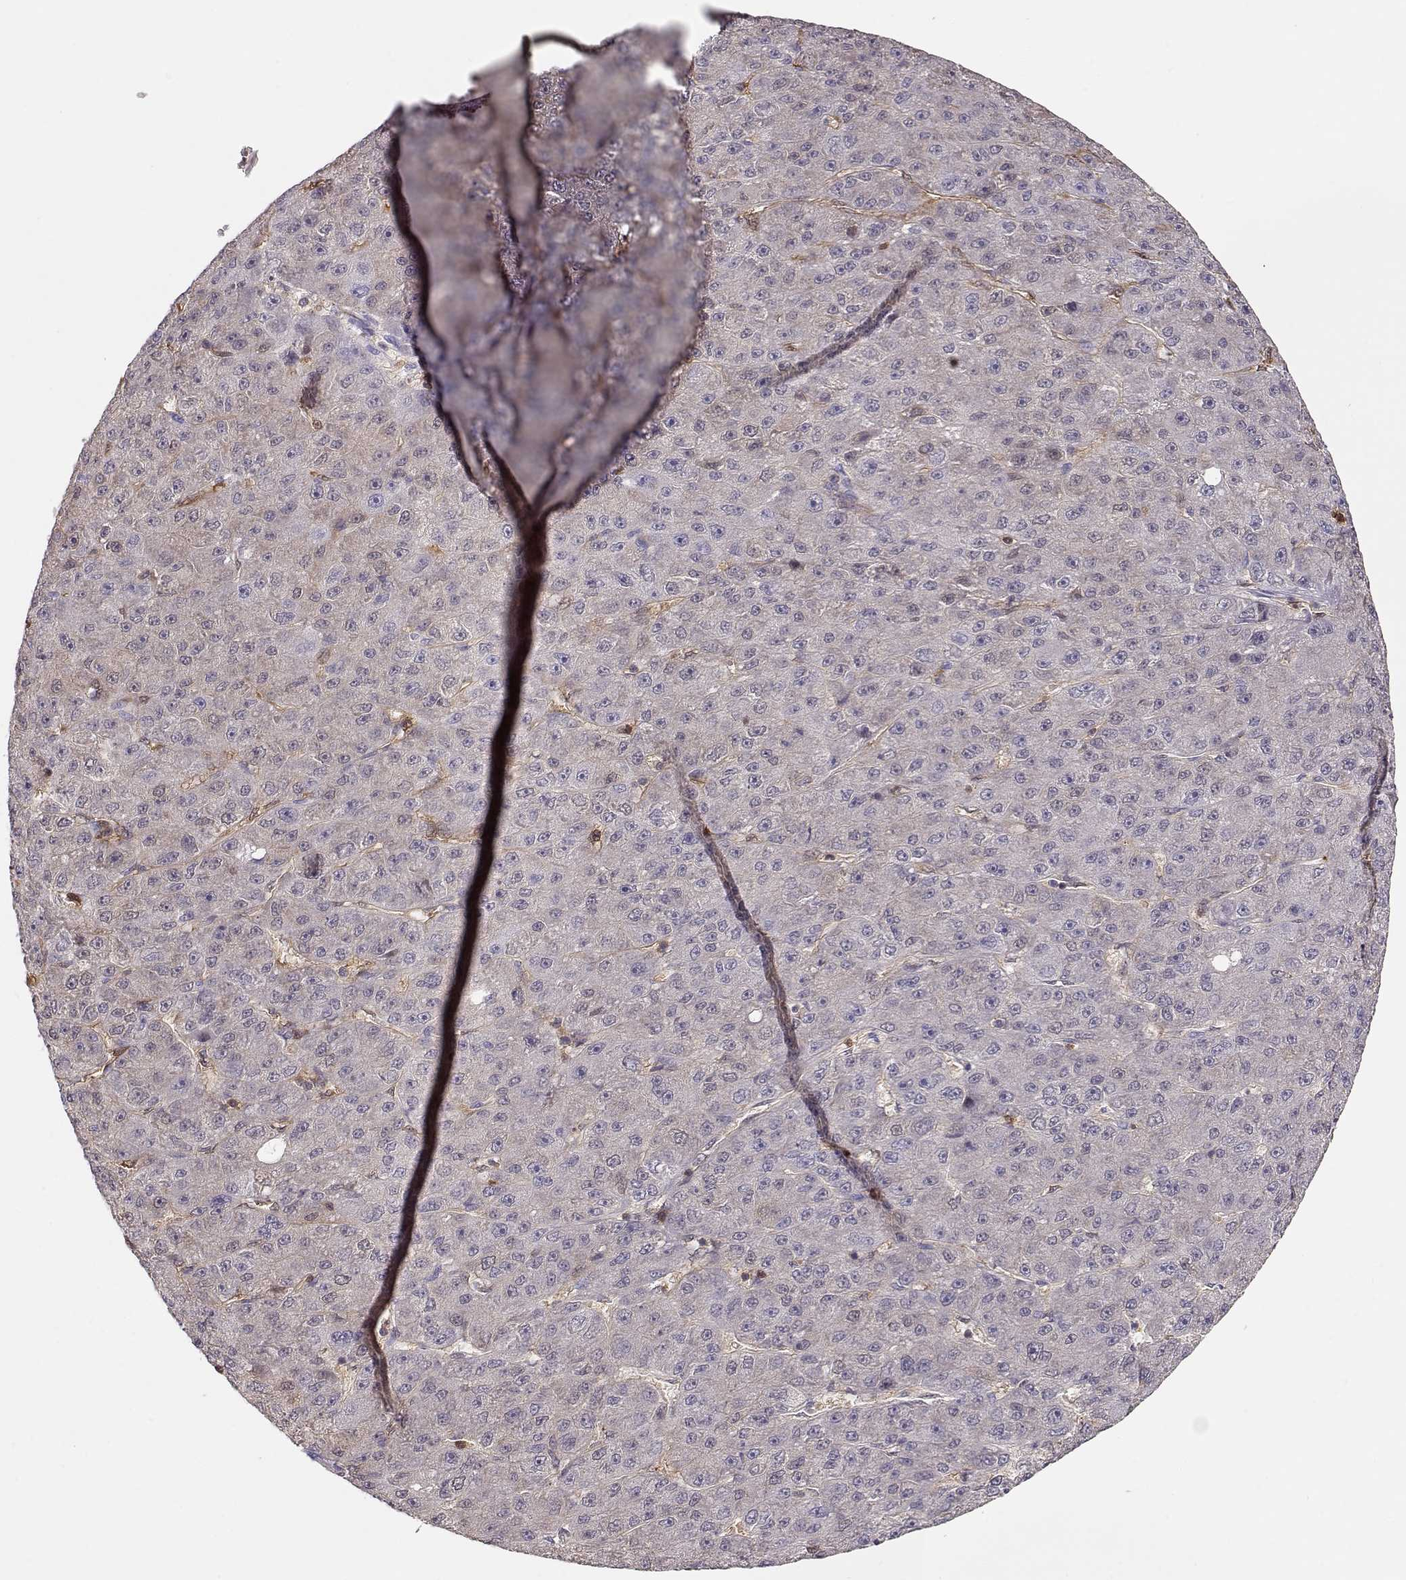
{"staining": {"intensity": "negative", "quantity": "none", "location": "none"}, "tissue": "liver cancer", "cell_type": "Tumor cells", "image_type": "cancer", "snomed": [{"axis": "morphology", "description": "Carcinoma, Hepatocellular, NOS"}, {"axis": "topography", "description": "Liver"}], "caption": "Immunohistochemical staining of hepatocellular carcinoma (liver) displays no significant positivity in tumor cells. (Brightfield microscopy of DAB IHC at high magnification).", "gene": "PNP", "patient": {"sex": "male", "age": 67}}